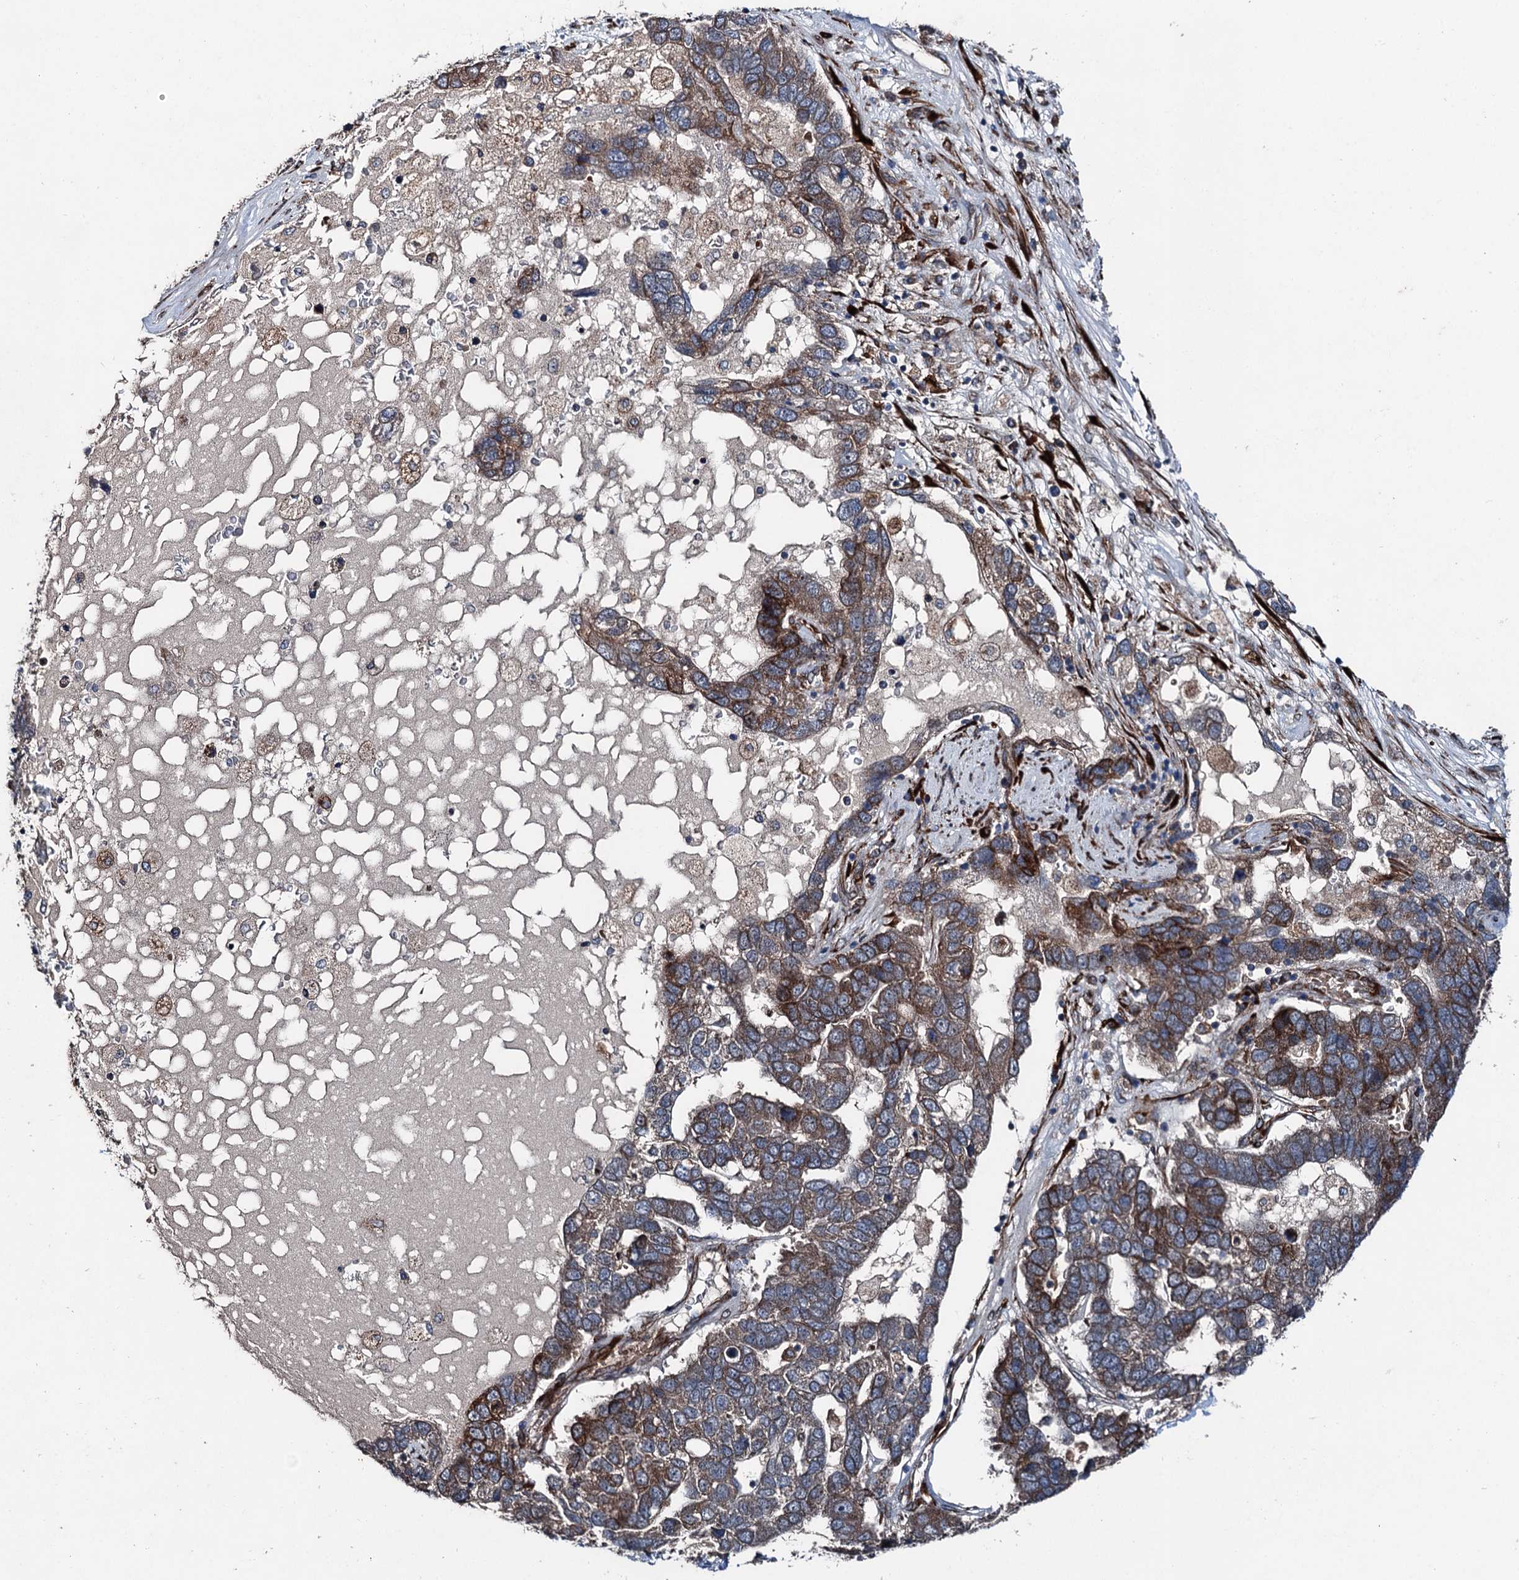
{"staining": {"intensity": "moderate", "quantity": ">75%", "location": "cytoplasmic/membranous"}, "tissue": "pancreatic cancer", "cell_type": "Tumor cells", "image_type": "cancer", "snomed": [{"axis": "morphology", "description": "Adenocarcinoma, NOS"}, {"axis": "topography", "description": "Pancreas"}], "caption": "The photomicrograph shows staining of pancreatic adenocarcinoma, revealing moderate cytoplasmic/membranous protein expression (brown color) within tumor cells.", "gene": "DDIAS", "patient": {"sex": "female", "age": 61}}